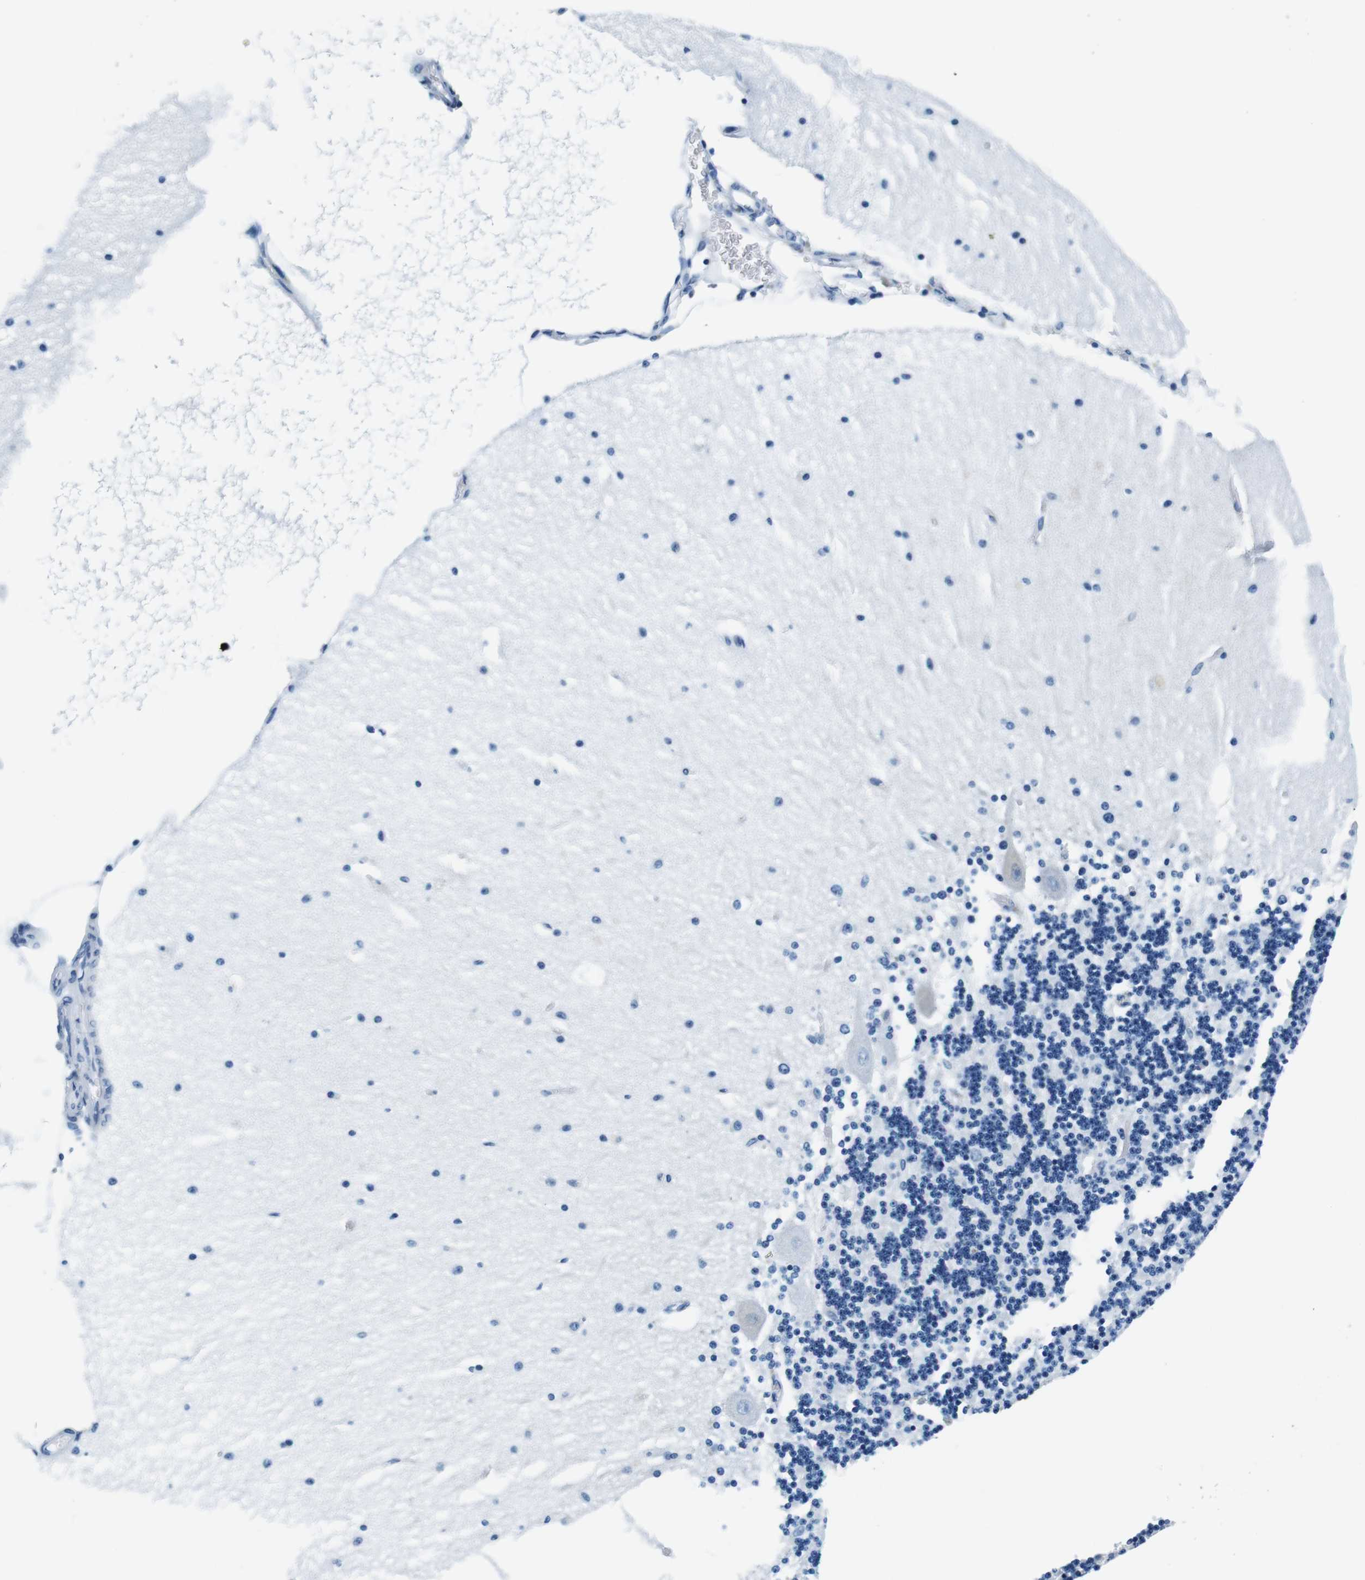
{"staining": {"intensity": "negative", "quantity": "none", "location": "none"}, "tissue": "cerebellum", "cell_type": "Cells in granular layer", "image_type": "normal", "snomed": [{"axis": "morphology", "description": "Normal tissue, NOS"}, {"axis": "topography", "description": "Cerebellum"}], "caption": "This is an IHC image of unremarkable cerebellum. There is no staining in cells in granular layer.", "gene": "HLA", "patient": {"sex": "female", "age": 54}}